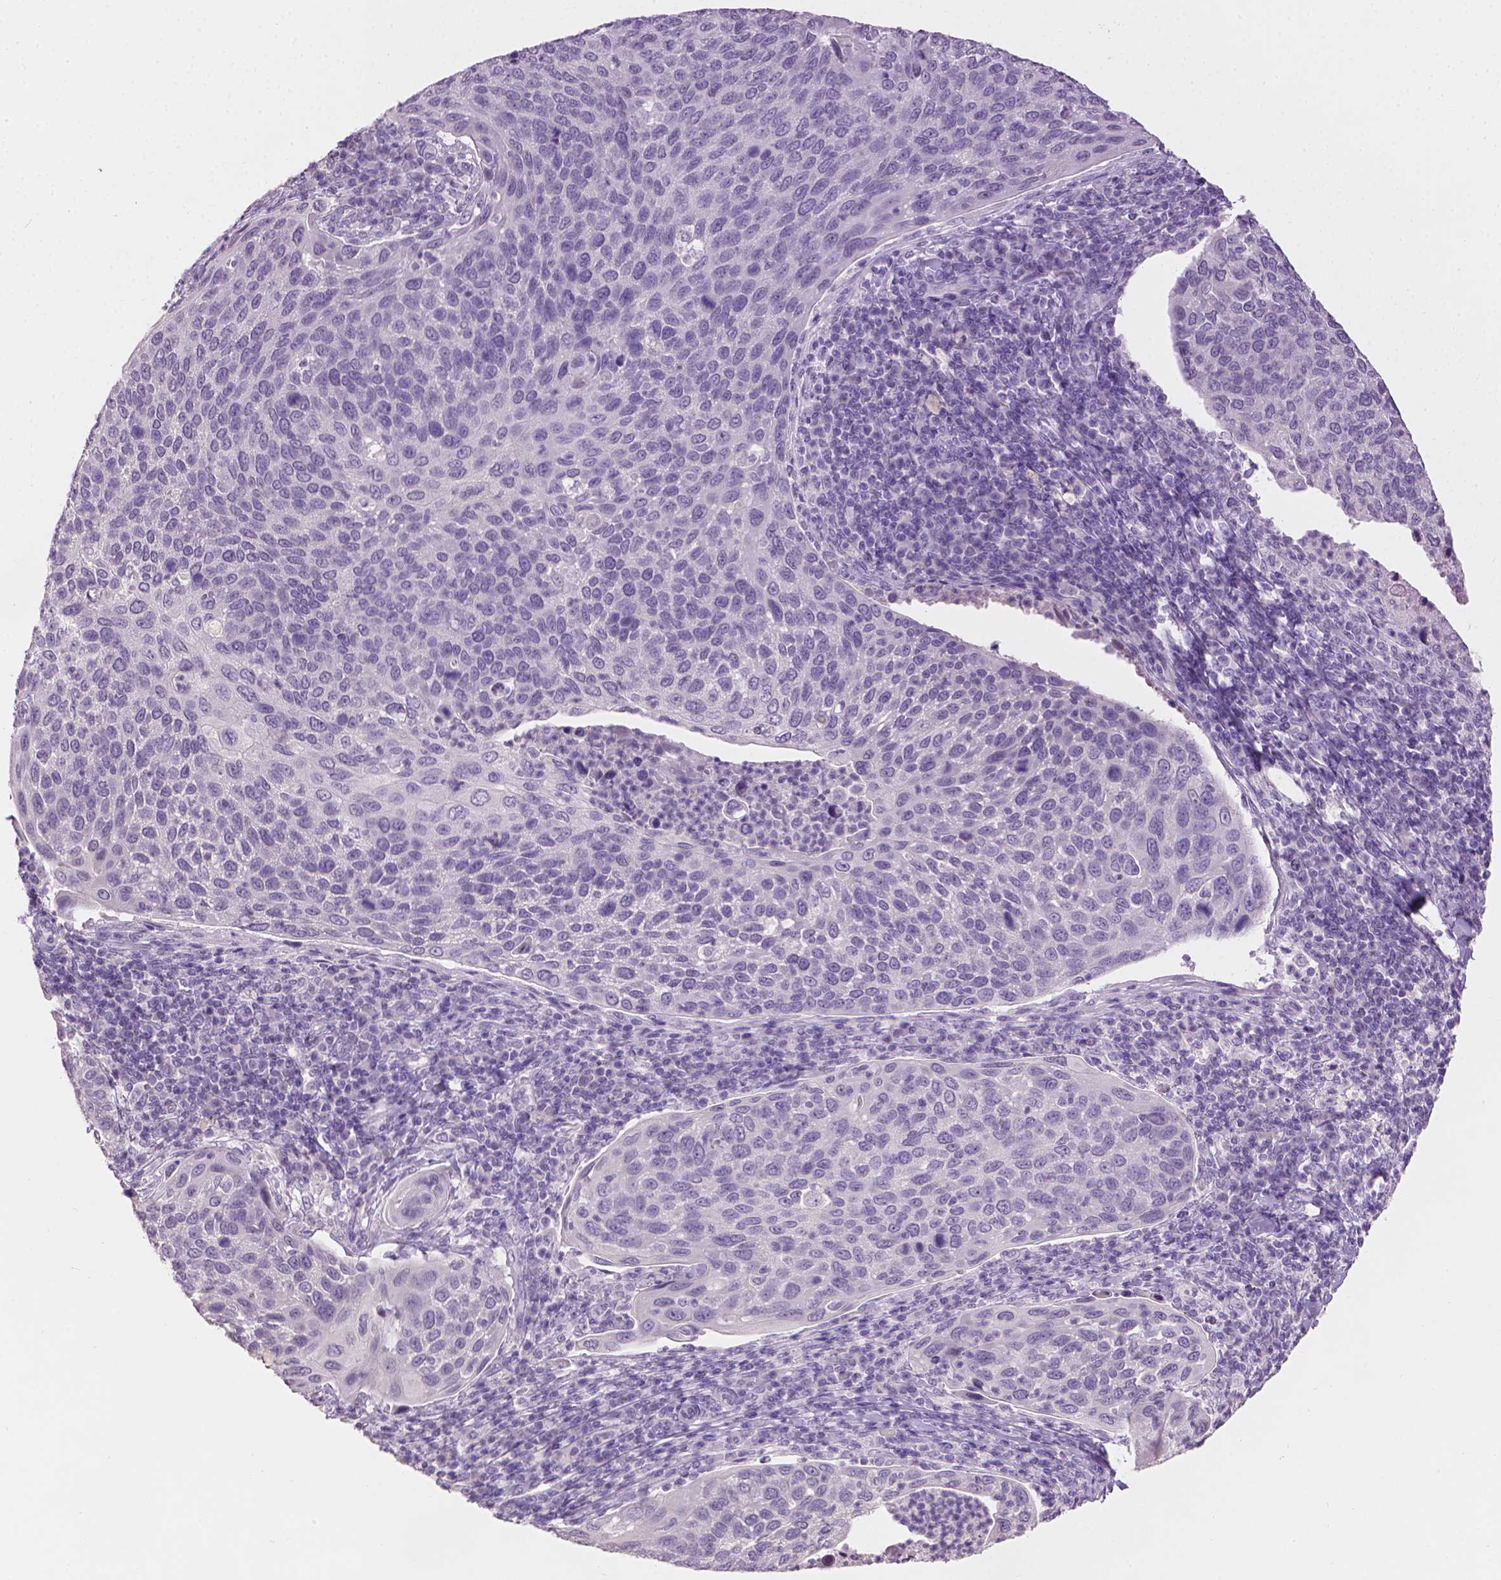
{"staining": {"intensity": "negative", "quantity": "none", "location": "none"}, "tissue": "cervical cancer", "cell_type": "Tumor cells", "image_type": "cancer", "snomed": [{"axis": "morphology", "description": "Squamous cell carcinoma, NOS"}, {"axis": "topography", "description": "Cervix"}], "caption": "Histopathology image shows no protein expression in tumor cells of cervical squamous cell carcinoma tissue.", "gene": "MLANA", "patient": {"sex": "female", "age": 54}}